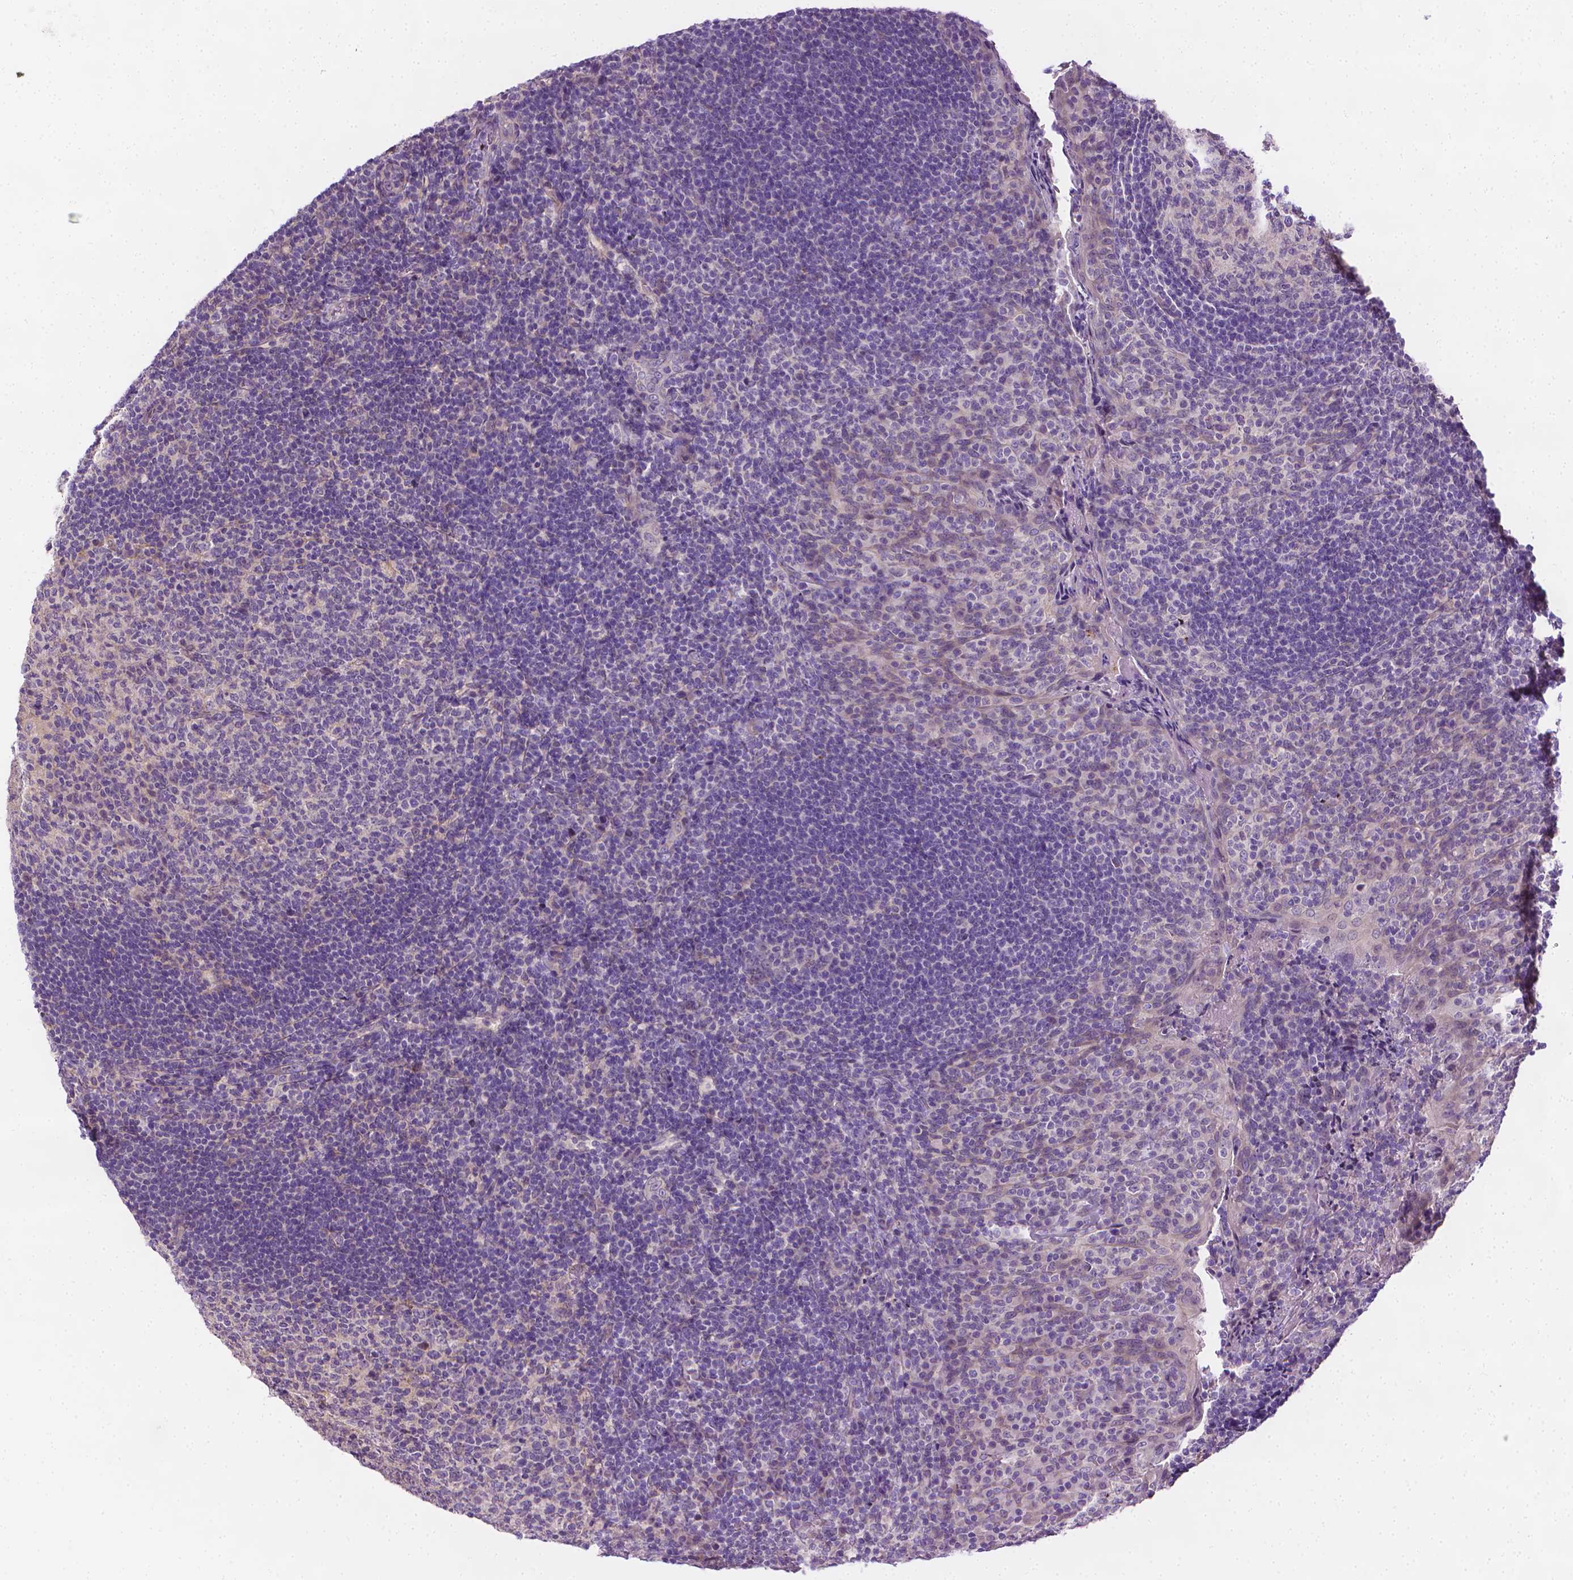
{"staining": {"intensity": "negative", "quantity": "none", "location": "none"}, "tissue": "tonsil", "cell_type": "Germinal center cells", "image_type": "normal", "snomed": [{"axis": "morphology", "description": "Normal tissue, NOS"}, {"axis": "topography", "description": "Tonsil"}], "caption": "A high-resolution histopathology image shows IHC staining of normal tonsil, which shows no significant positivity in germinal center cells.", "gene": "MCOLN3", "patient": {"sex": "female", "age": 10}}